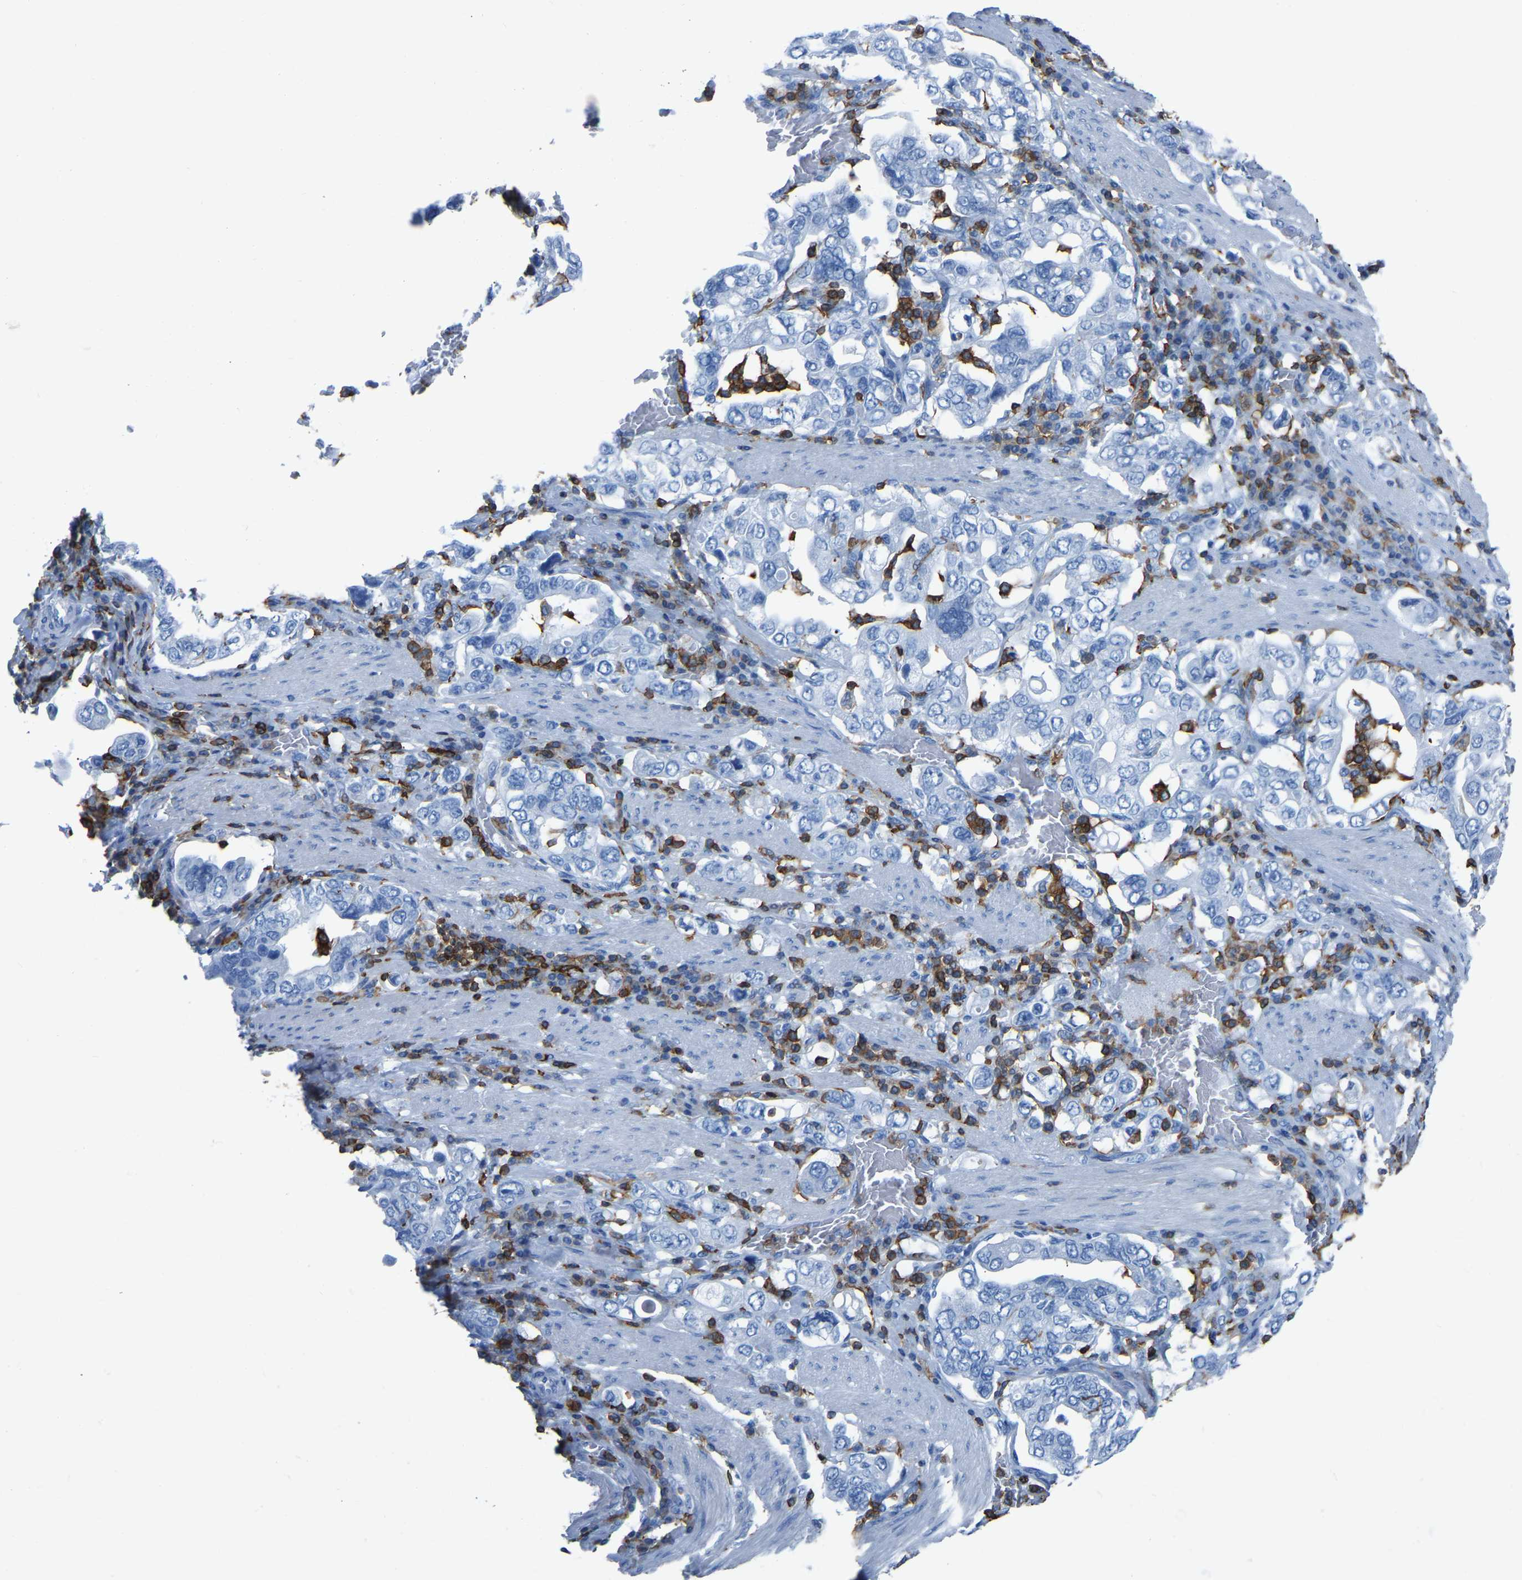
{"staining": {"intensity": "negative", "quantity": "none", "location": "none"}, "tissue": "stomach cancer", "cell_type": "Tumor cells", "image_type": "cancer", "snomed": [{"axis": "morphology", "description": "Adenocarcinoma, NOS"}, {"axis": "topography", "description": "Stomach, upper"}], "caption": "A high-resolution photomicrograph shows immunohistochemistry staining of stomach cancer (adenocarcinoma), which displays no significant positivity in tumor cells.", "gene": "LSP1", "patient": {"sex": "male", "age": 62}}